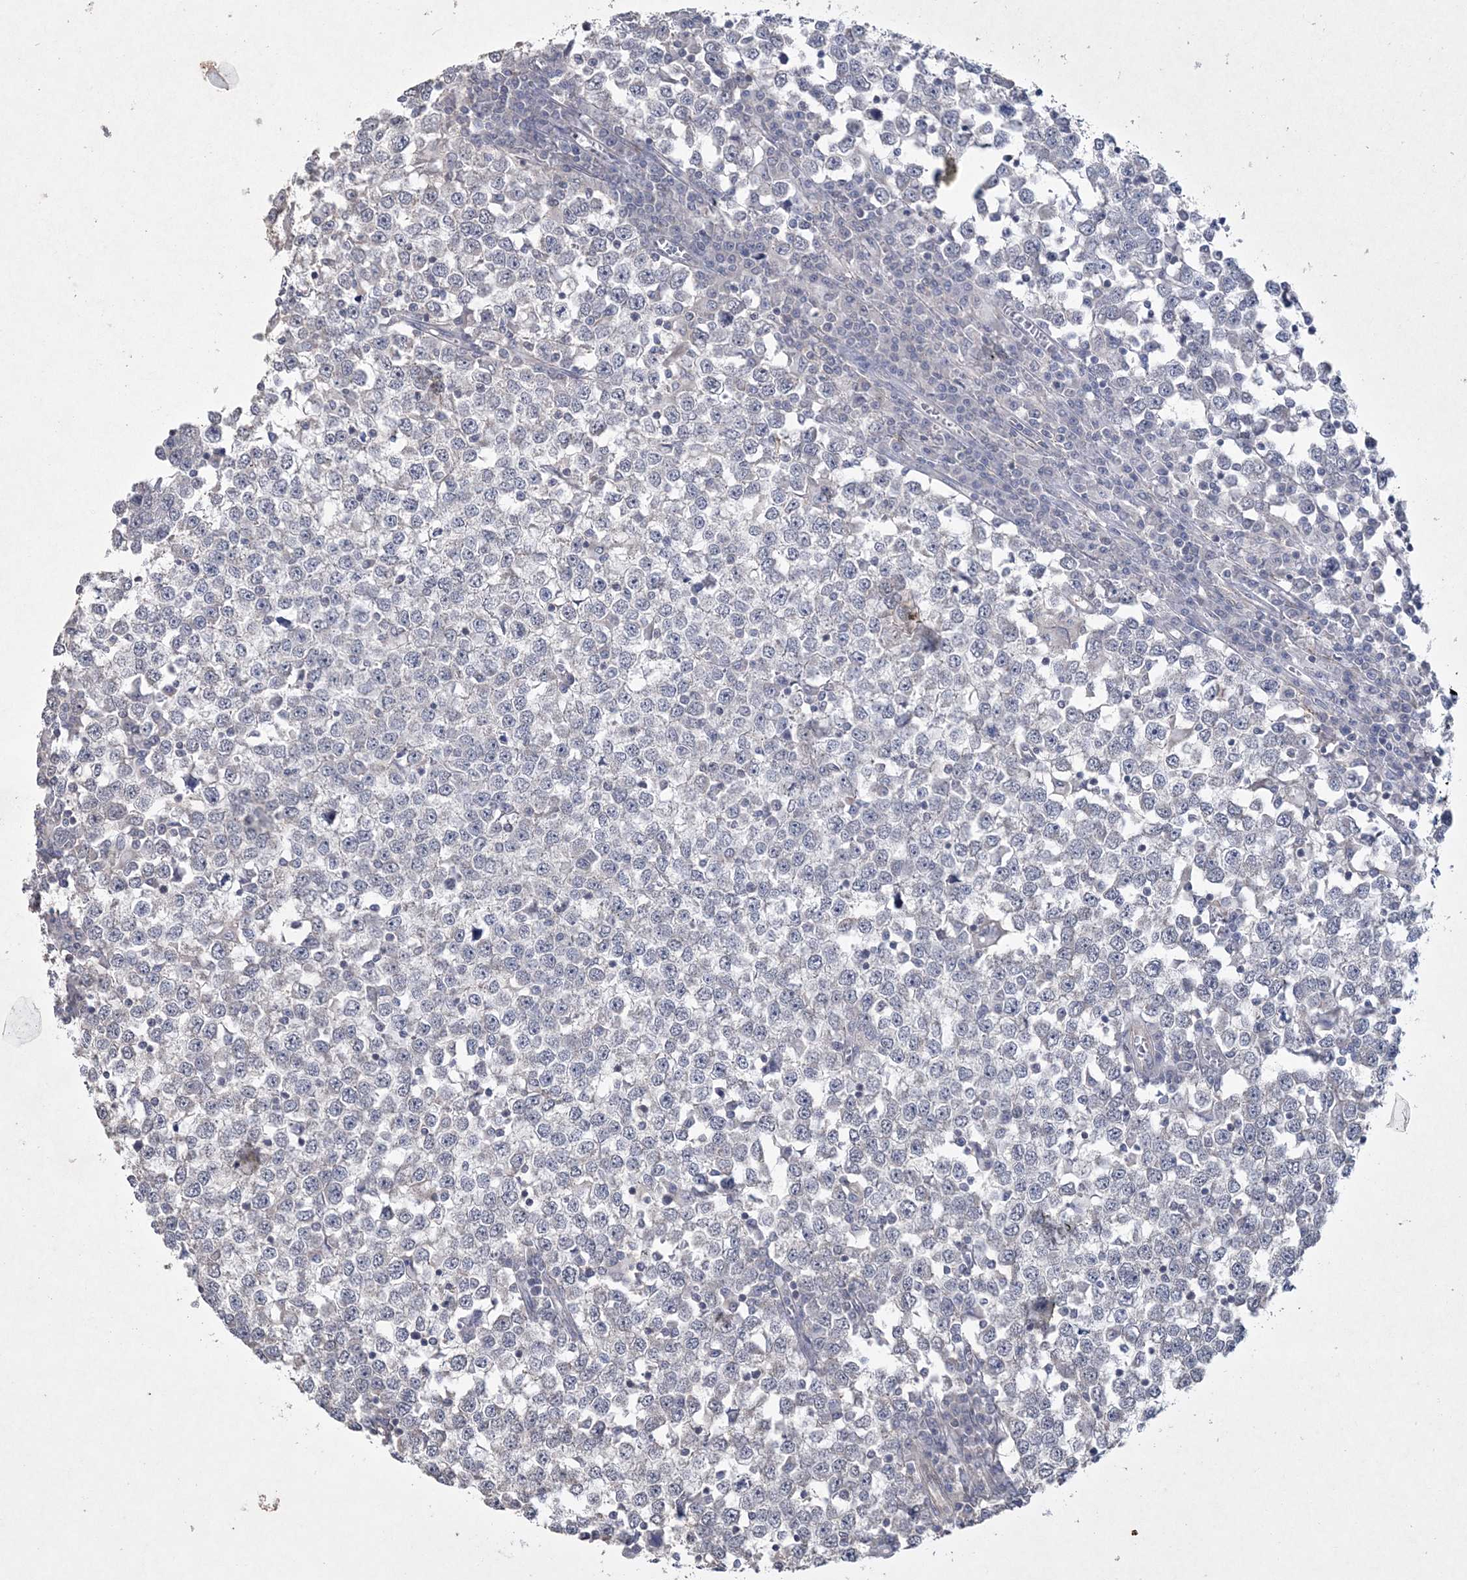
{"staining": {"intensity": "negative", "quantity": "none", "location": "none"}, "tissue": "testis cancer", "cell_type": "Tumor cells", "image_type": "cancer", "snomed": [{"axis": "morphology", "description": "Seminoma, NOS"}, {"axis": "topography", "description": "Testis"}], "caption": "Protein analysis of testis cancer shows no significant staining in tumor cells.", "gene": "DPCD", "patient": {"sex": "male", "age": 65}}